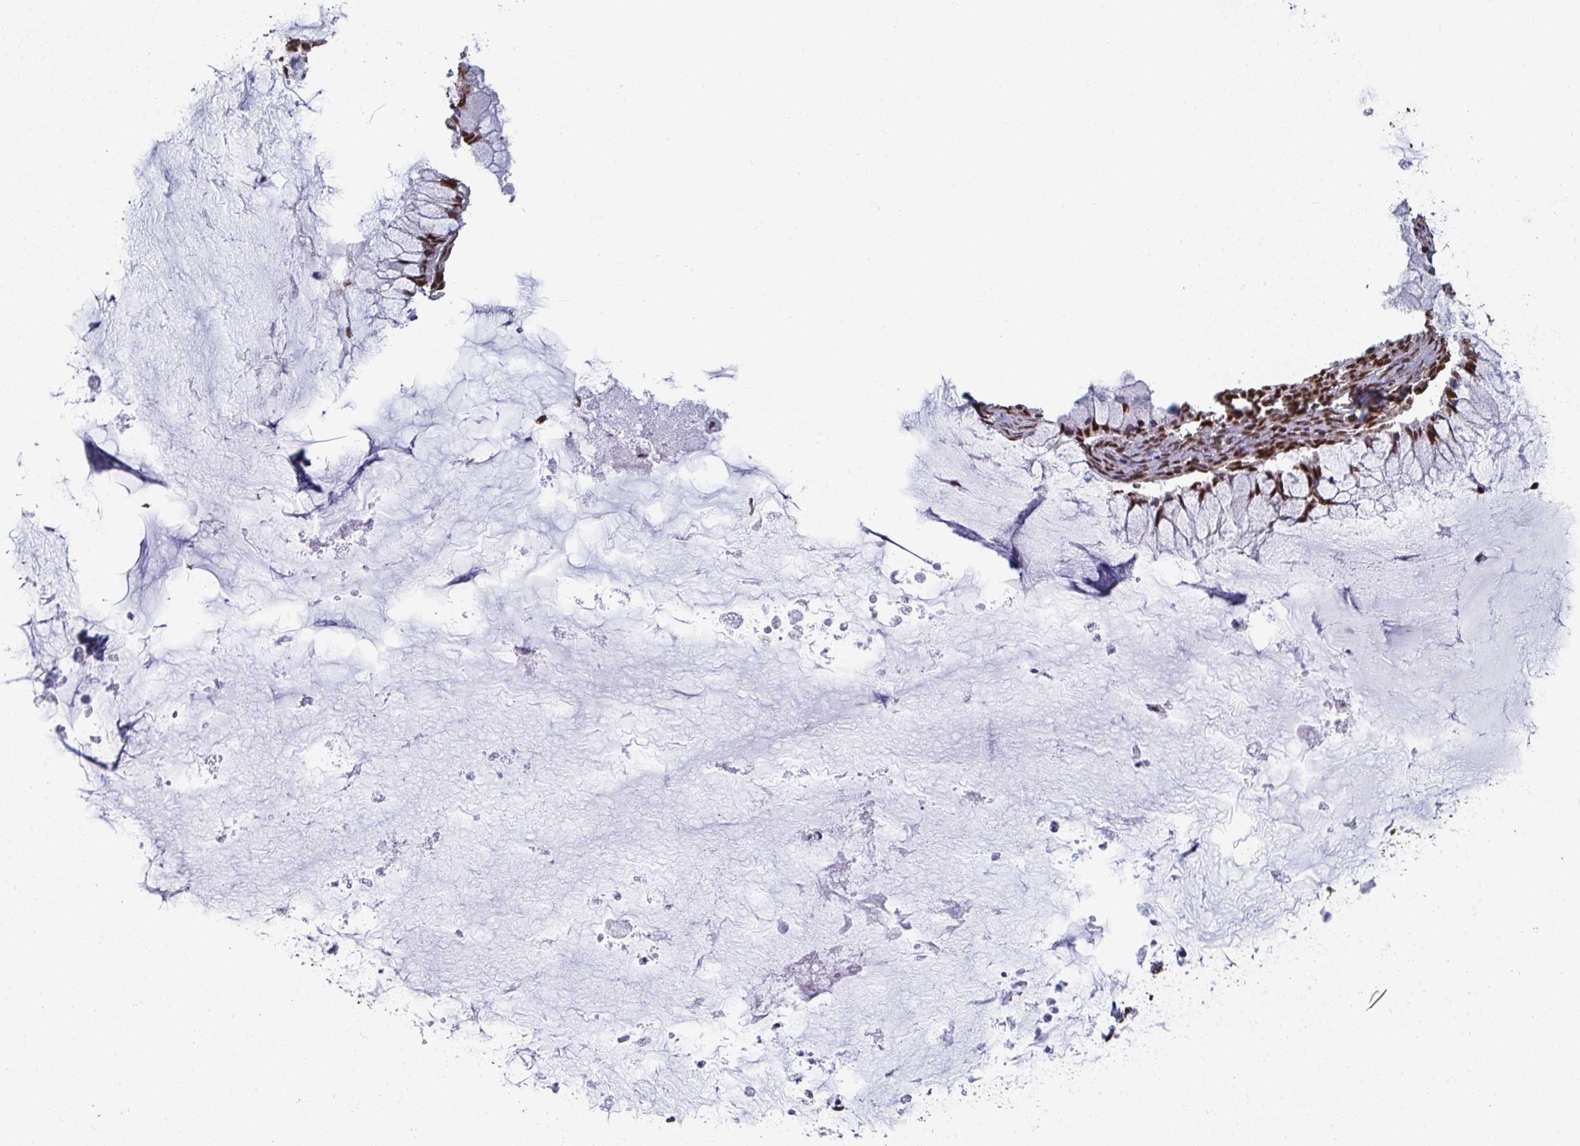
{"staining": {"intensity": "strong", "quantity": ">75%", "location": "nuclear"}, "tissue": "ovarian cancer", "cell_type": "Tumor cells", "image_type": "cancer", "snomed": [{"axis": "morphology", "description": "Cystadenocarcinoma, mucinous, NOS"}, {"axis": "topography", "description": "Ovary"}], "caption": "There is high levels of strong nuclear expression in tumor cells of ovarian mucinous cystadenocarcinoma, as demonstrated by immunohistochemical staining (brown color).", "gene": "GAR1", "patient": {"sex": "female", "age": 34}}